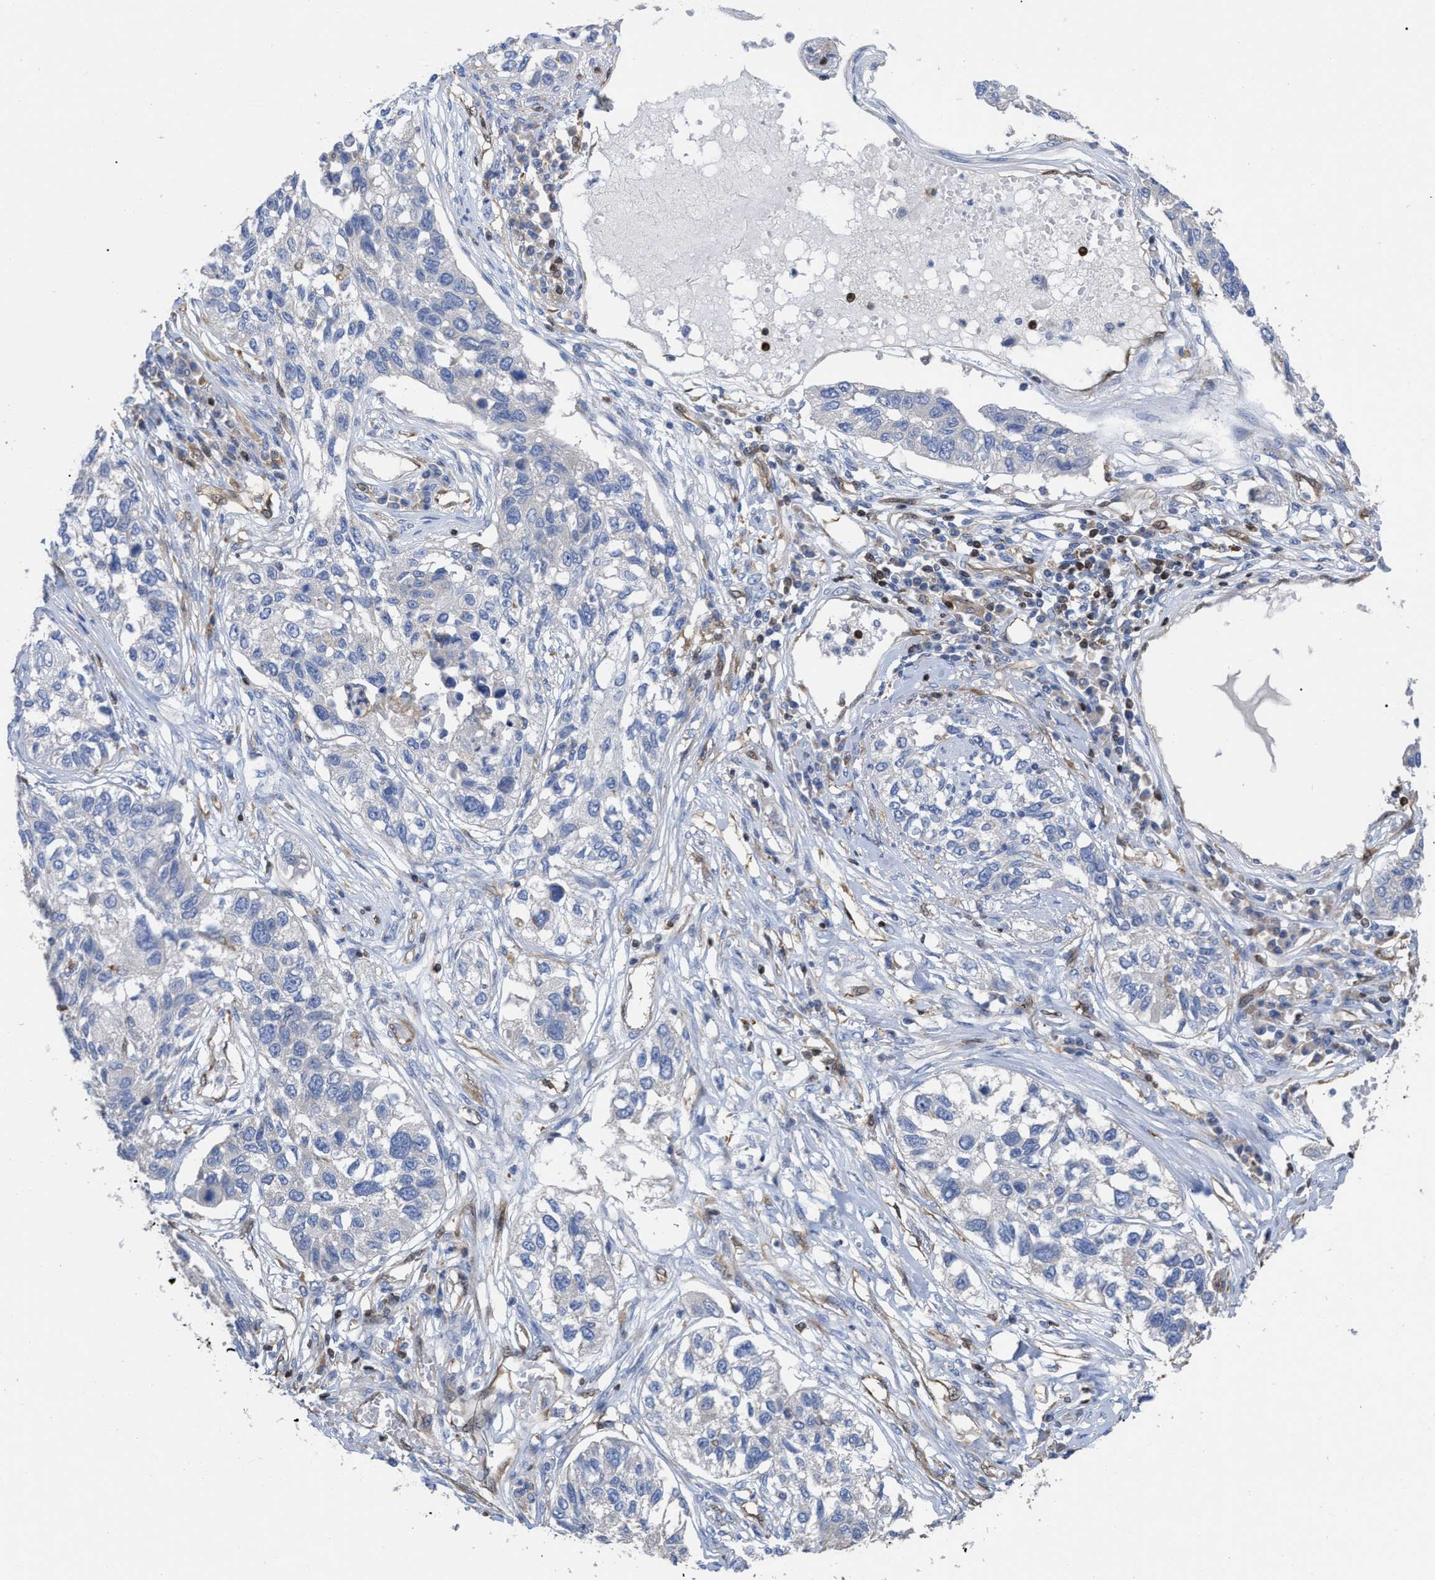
{"staining": {"intensity": "negative", "quantity": "none", "location": "none"}, "tissue": "lung cancer", "cell_type": "Tumor cells", "image_type": "cancer", "snomed": [{"axis": "morphology", "description": "Squamous cell carcinoma, NOS"}, {"axis": "topography", "description": "Lung"}], "caption": "IHC of human lung cancer (squamous cell carcinoma) shows no staining in tumor cells.", "gene": "GIMAP4", "patient": {"sex": "male", "age": 71}}